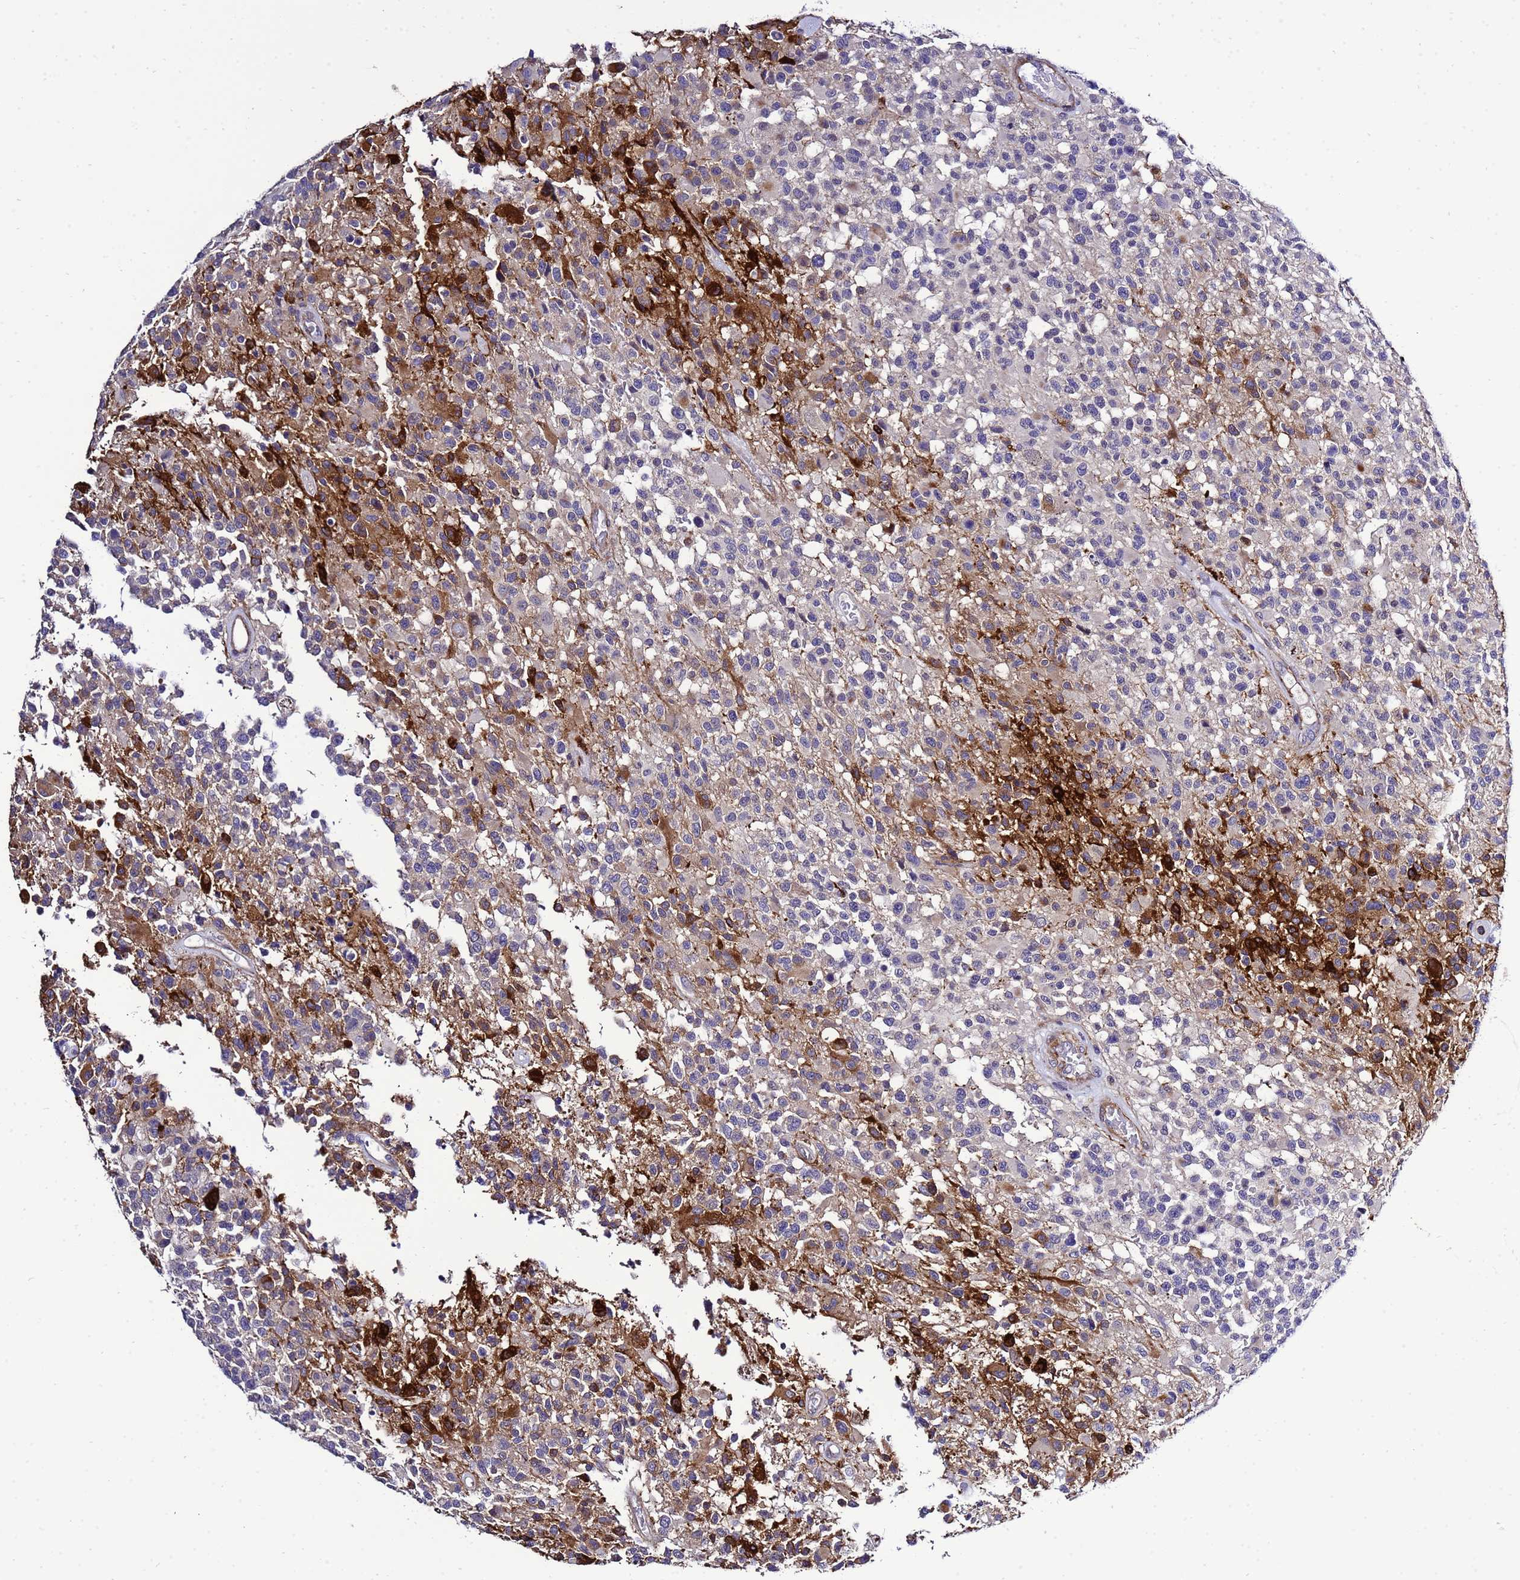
{"staining": {"intensity": "strong", "quantity": "<25%", "location": "cytoplasmic/membranous"}, "tissue": "glioma", "cell_type": "Tumor cells", "image_type": "cancer", "snomed": [{"axis": "morphology", "description": "Glioma, malignant, High grade"}, {"axis": "morphology", "description": "Glioblastoma, NOS"}, {"axis": "topography", "description": "Brain"}], "caption": "Human glioma stained for a protein (brown) shows strong cytoplasmic/membranous positive expression in about <25% of tumor cells.", "gene": "GZF1", "patient": {"sex": "male", "age": 60}}